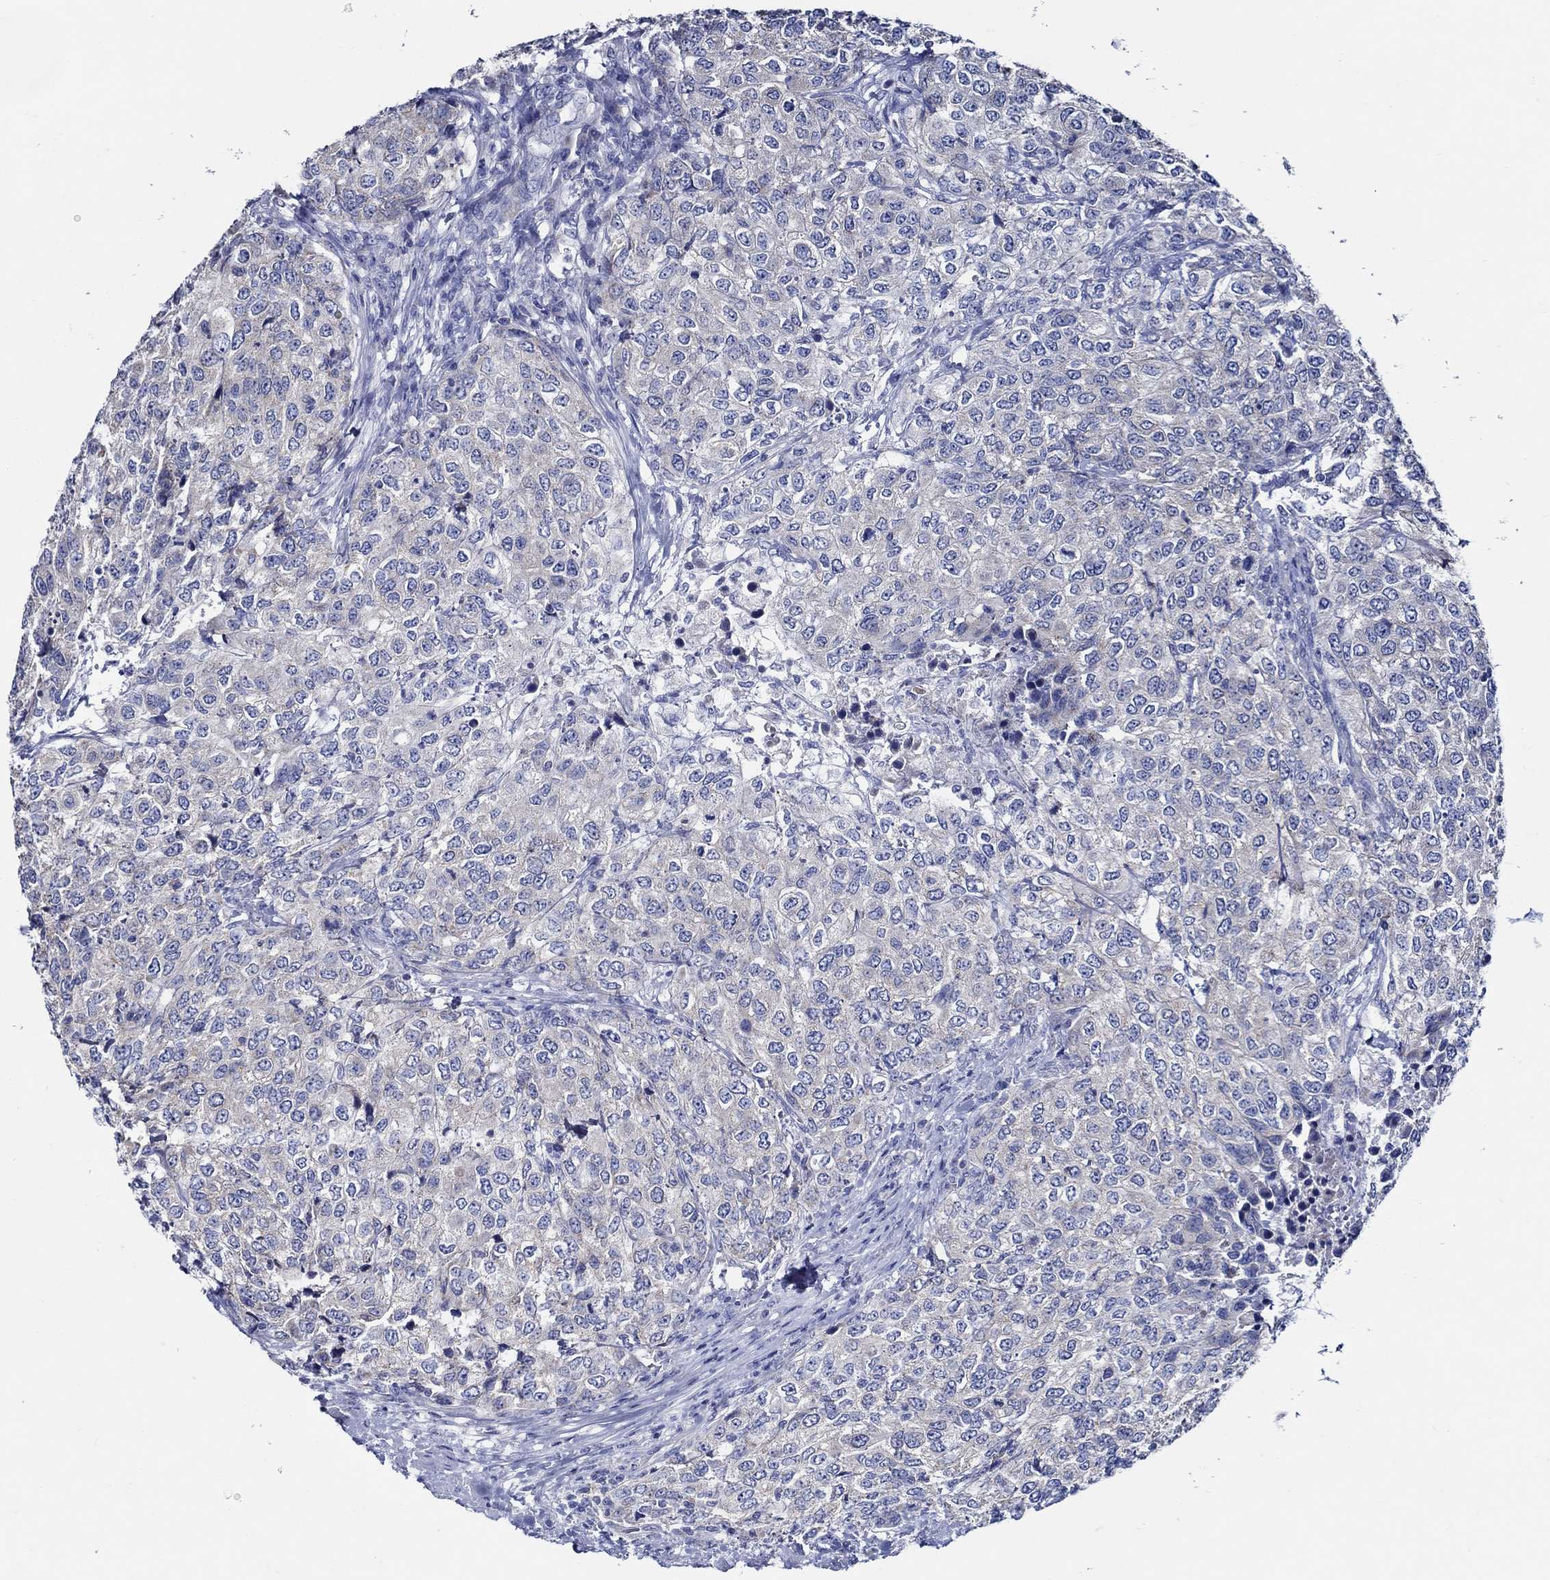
{"staining": {"intensity": "negative", "quantity": "none", "location": "none"}, "tissue": "urothelial cancer", "cell_type": "Tumor cells", "image_type": "cancer", "snomed": [{"axis": "morphology", "description": "Urothelial carcinoma, High grade"}, {"axis": "topography", "description": "Urinary bladder"}], "caption": "This is an IHC photomicrograph of human urothelial cancer. There is no positivity in tumor cells.", "gene": "SKOR1", "patient": {"sex": "female", "age": 78}}